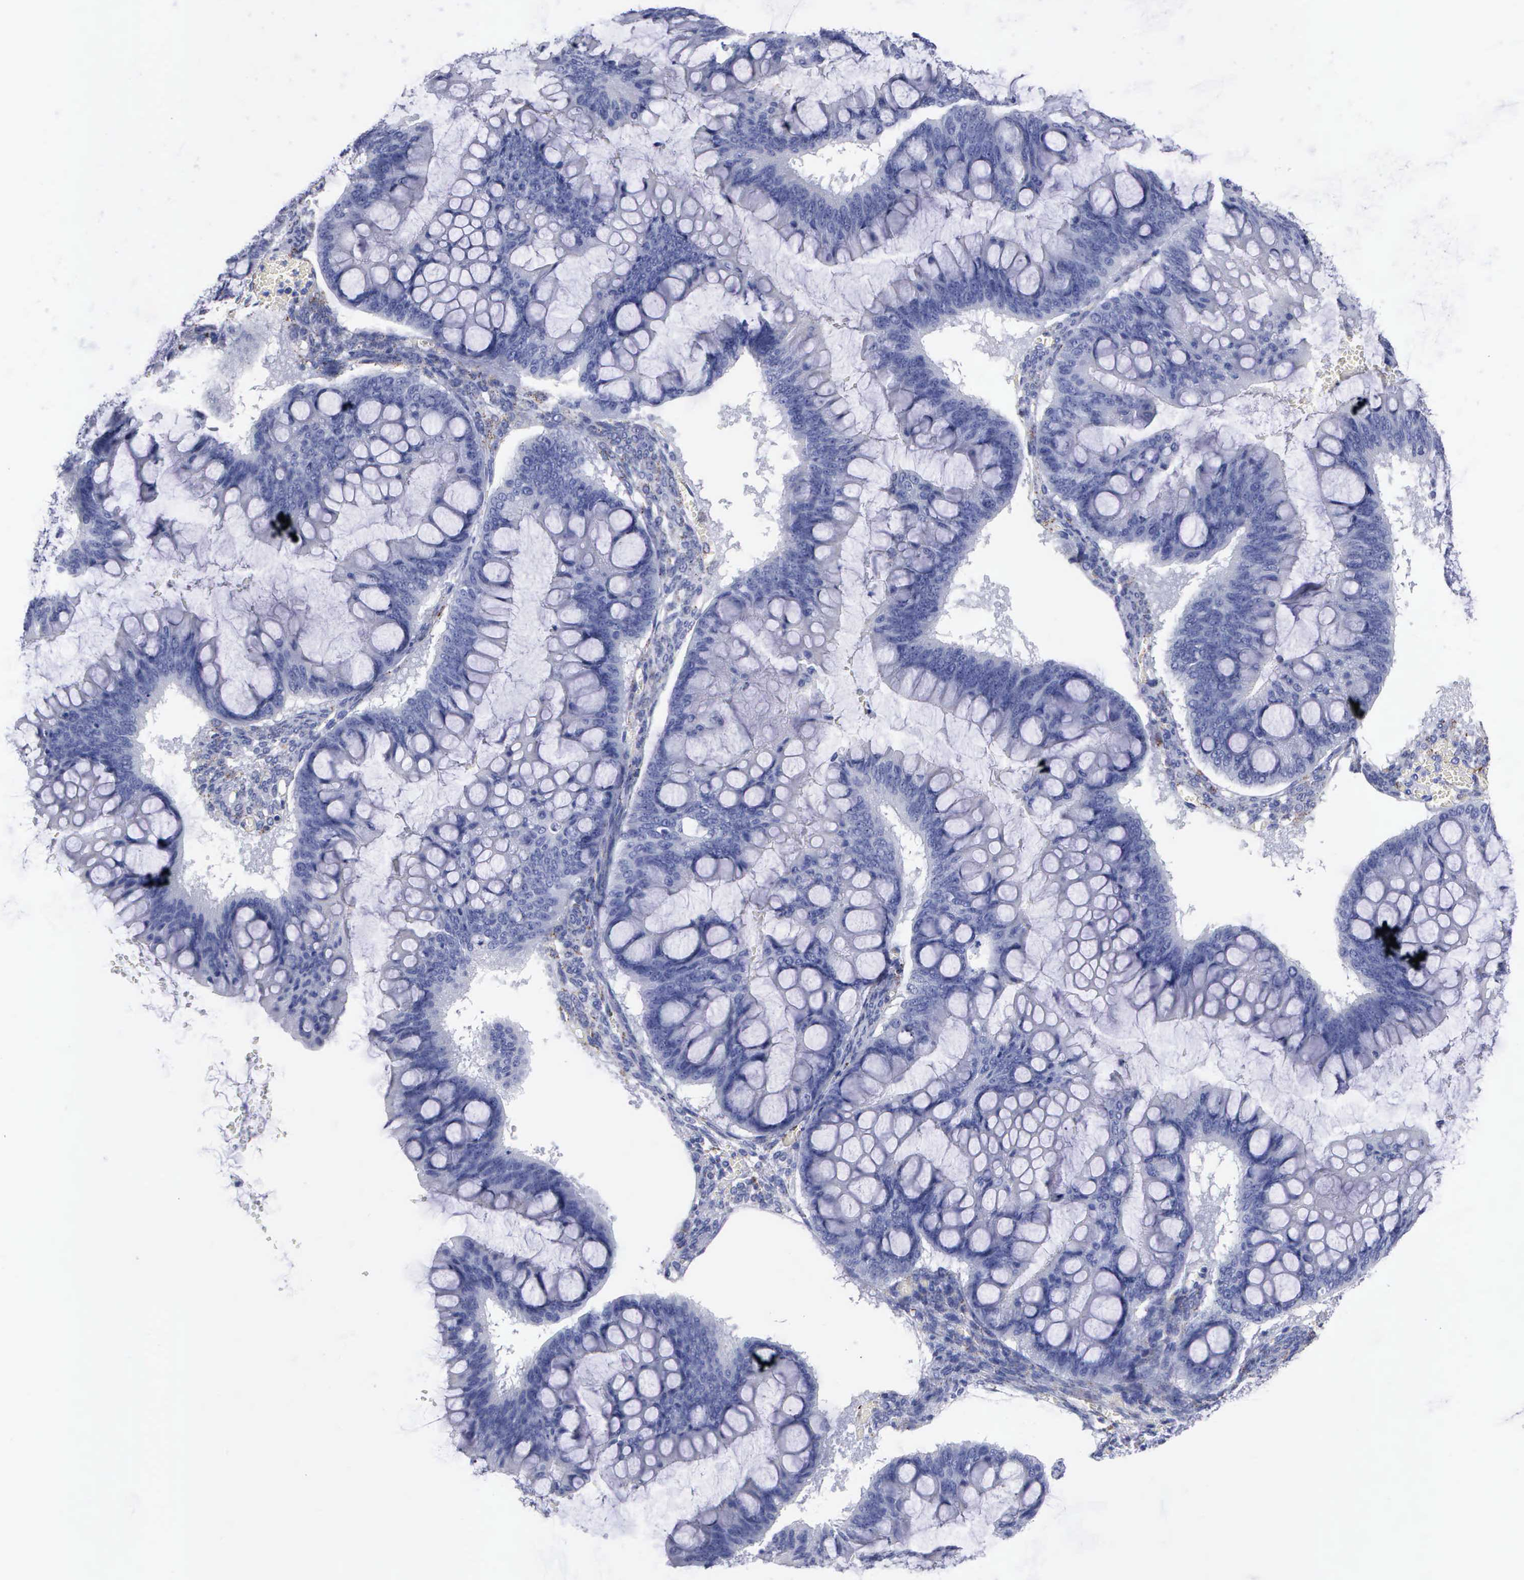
{"staining": {"intensity": "negative", "quantity": "none", "location": "none"}, "tissue": "ovarian cancer", "cell_type": "Tumor cells", "image_type": "cancer", "snomed": [{"axis": "morphology", "description": "Cystadenocarcinoma, mucinous, NOS"}, {"axis": "topography", "description": "Ovary"}], "caption": "Micrograph shows no significant protein expression in tumor cells of ovarian cancer. The staining is performed using DAB brown chromogen with nuclei counter-stained in using hematoxylin.", "gene": "CTSL", "patient": {"sex": "female", "age": 73}}